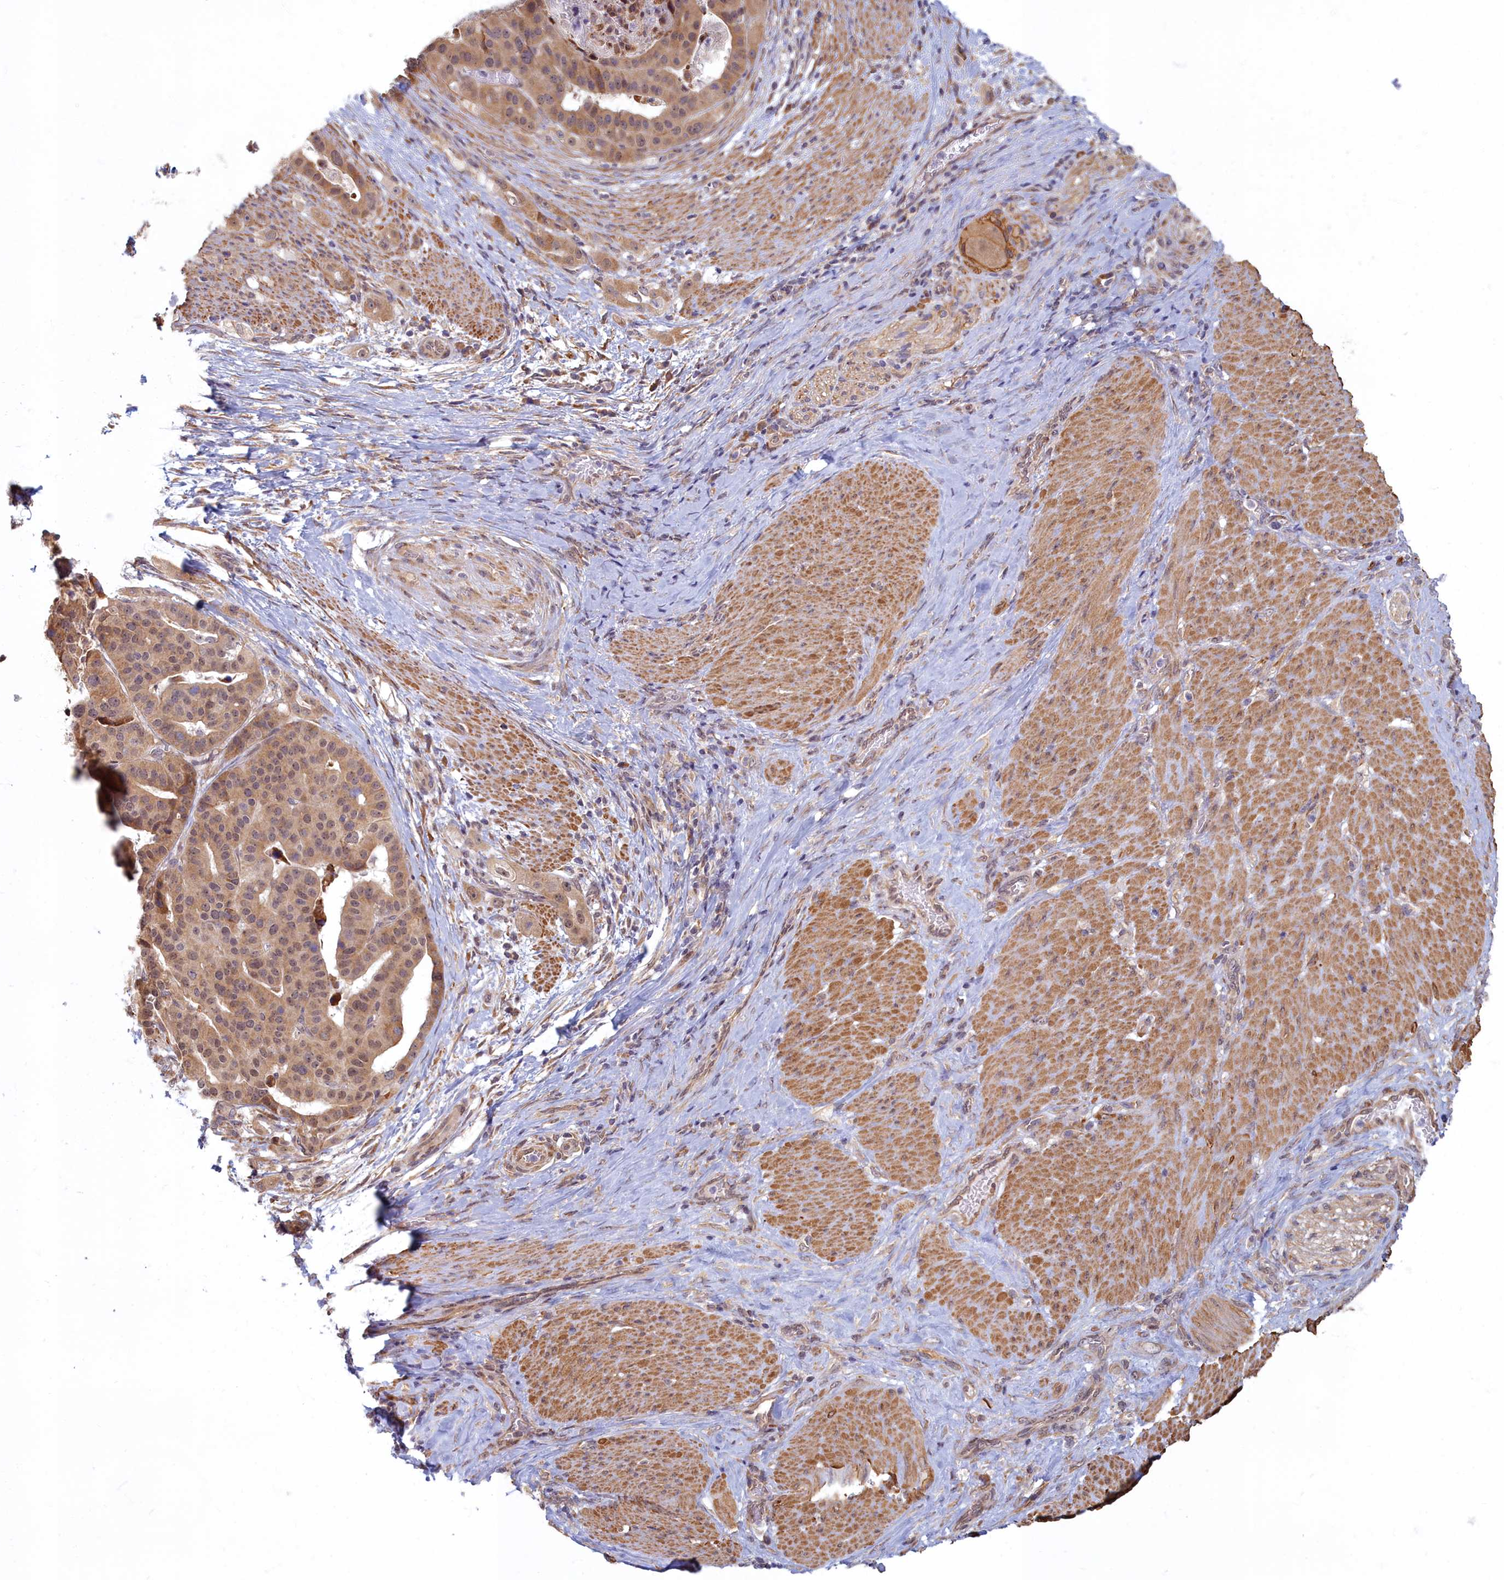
{"staining": {"intensity": "moderate", "quantity": ">75%", "location": "cytoplasmic/membranous"}, "tissue": "stomach cancer", "cell_type": "Tumor cells", "image_type": "cancer", "snomed": [{"axis": "morphology", "description": "Adenocarcinoma, NOS"}, {"axis": "topography", "description": "Stomach"}], "caption": "Tumor cells exhibit medium levels of moderate cytoplasmic/membranous staining in about >75% of cells in human stomach cancer.", "gene": "MAK16", "patient": {"sex": "male", "age": 48}}